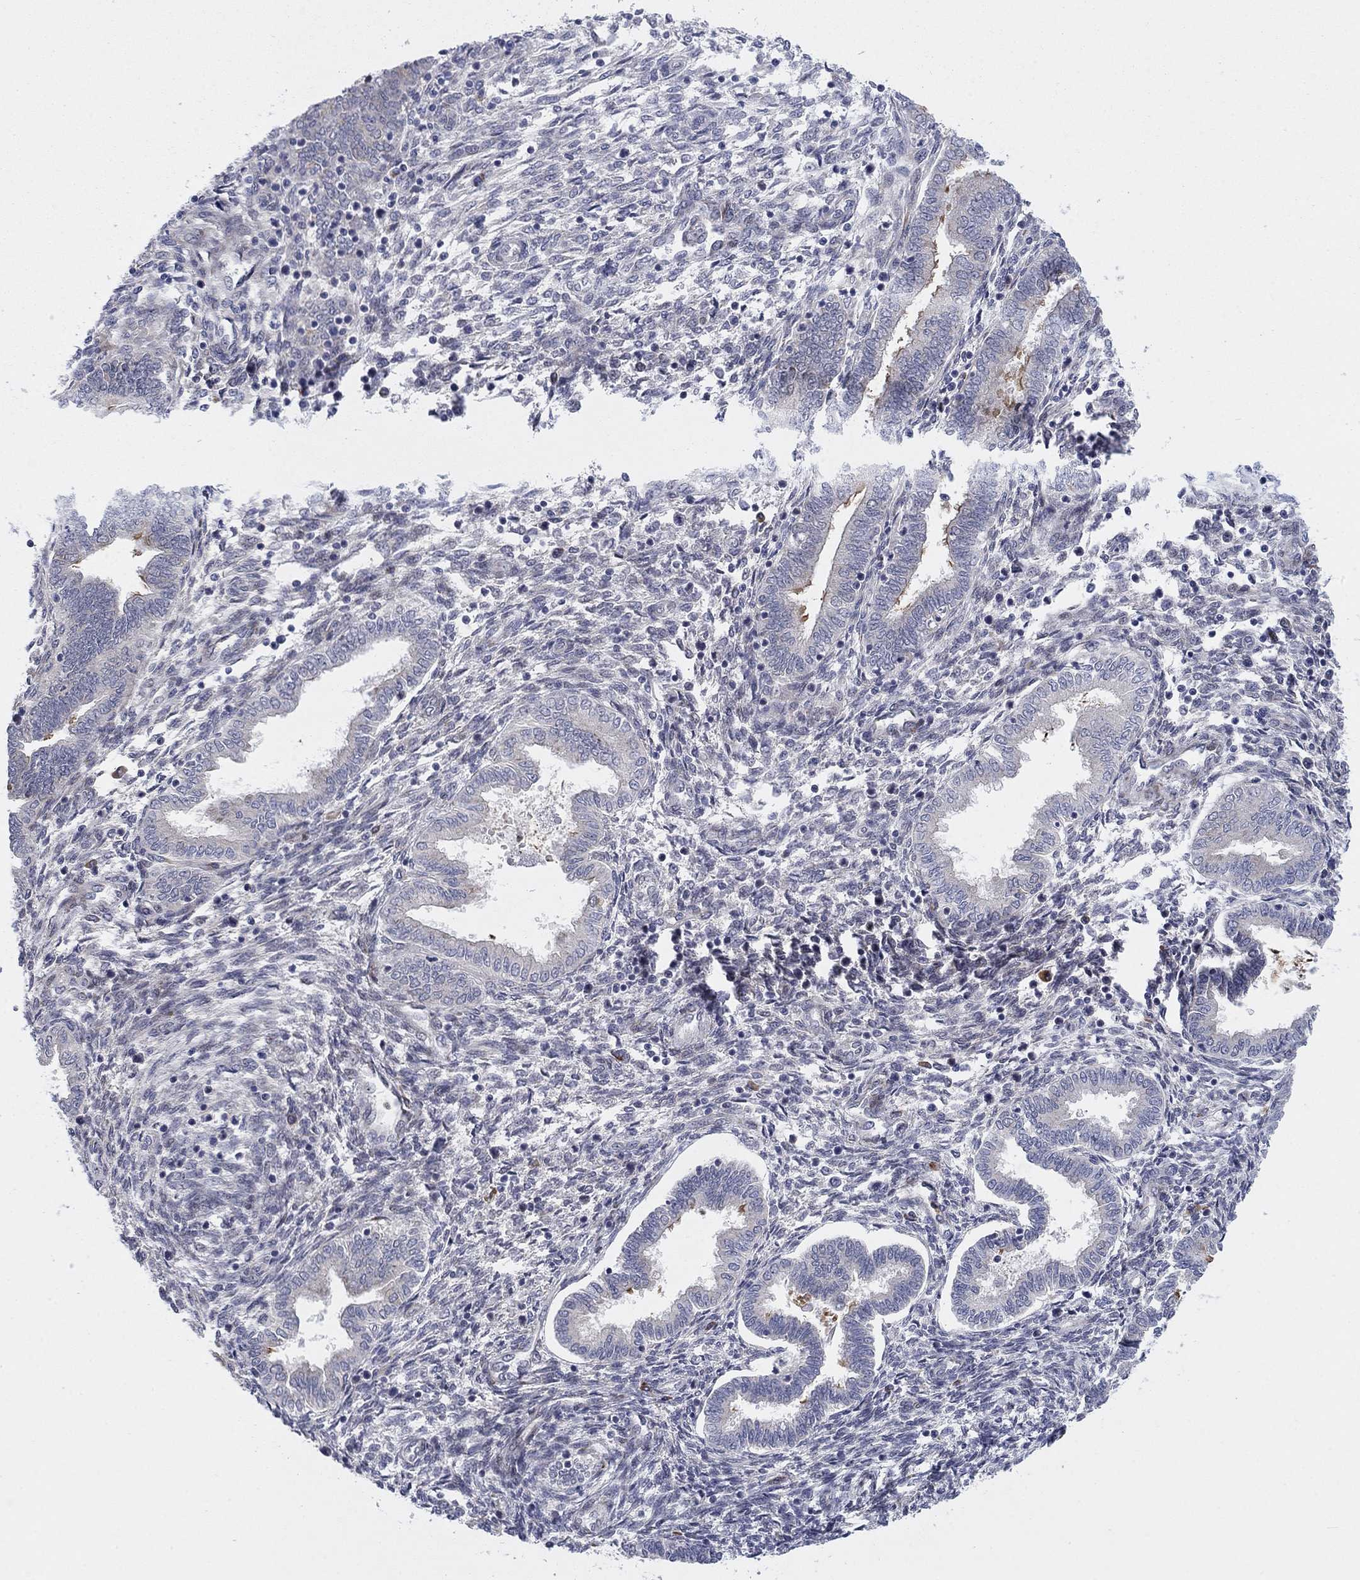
{"staining": {"intensity": "negative", "quantity": "none", "location": "none"}, "tissue": "endometrium", "cell_type": "Cells in endometrial stroma", "image_type": "normal", "snomed": [{"axis": "morphology", "description": "Normal tissue, NOS"}, {"axis": "topography", "description": "Endometrium"}], "caption": "The photomicrograph reveals no staining of cells in endometrial stroma in unremarkable endometrium.", "gene": "TTC21B", "patient": {"sex": "female", "age": 42}}